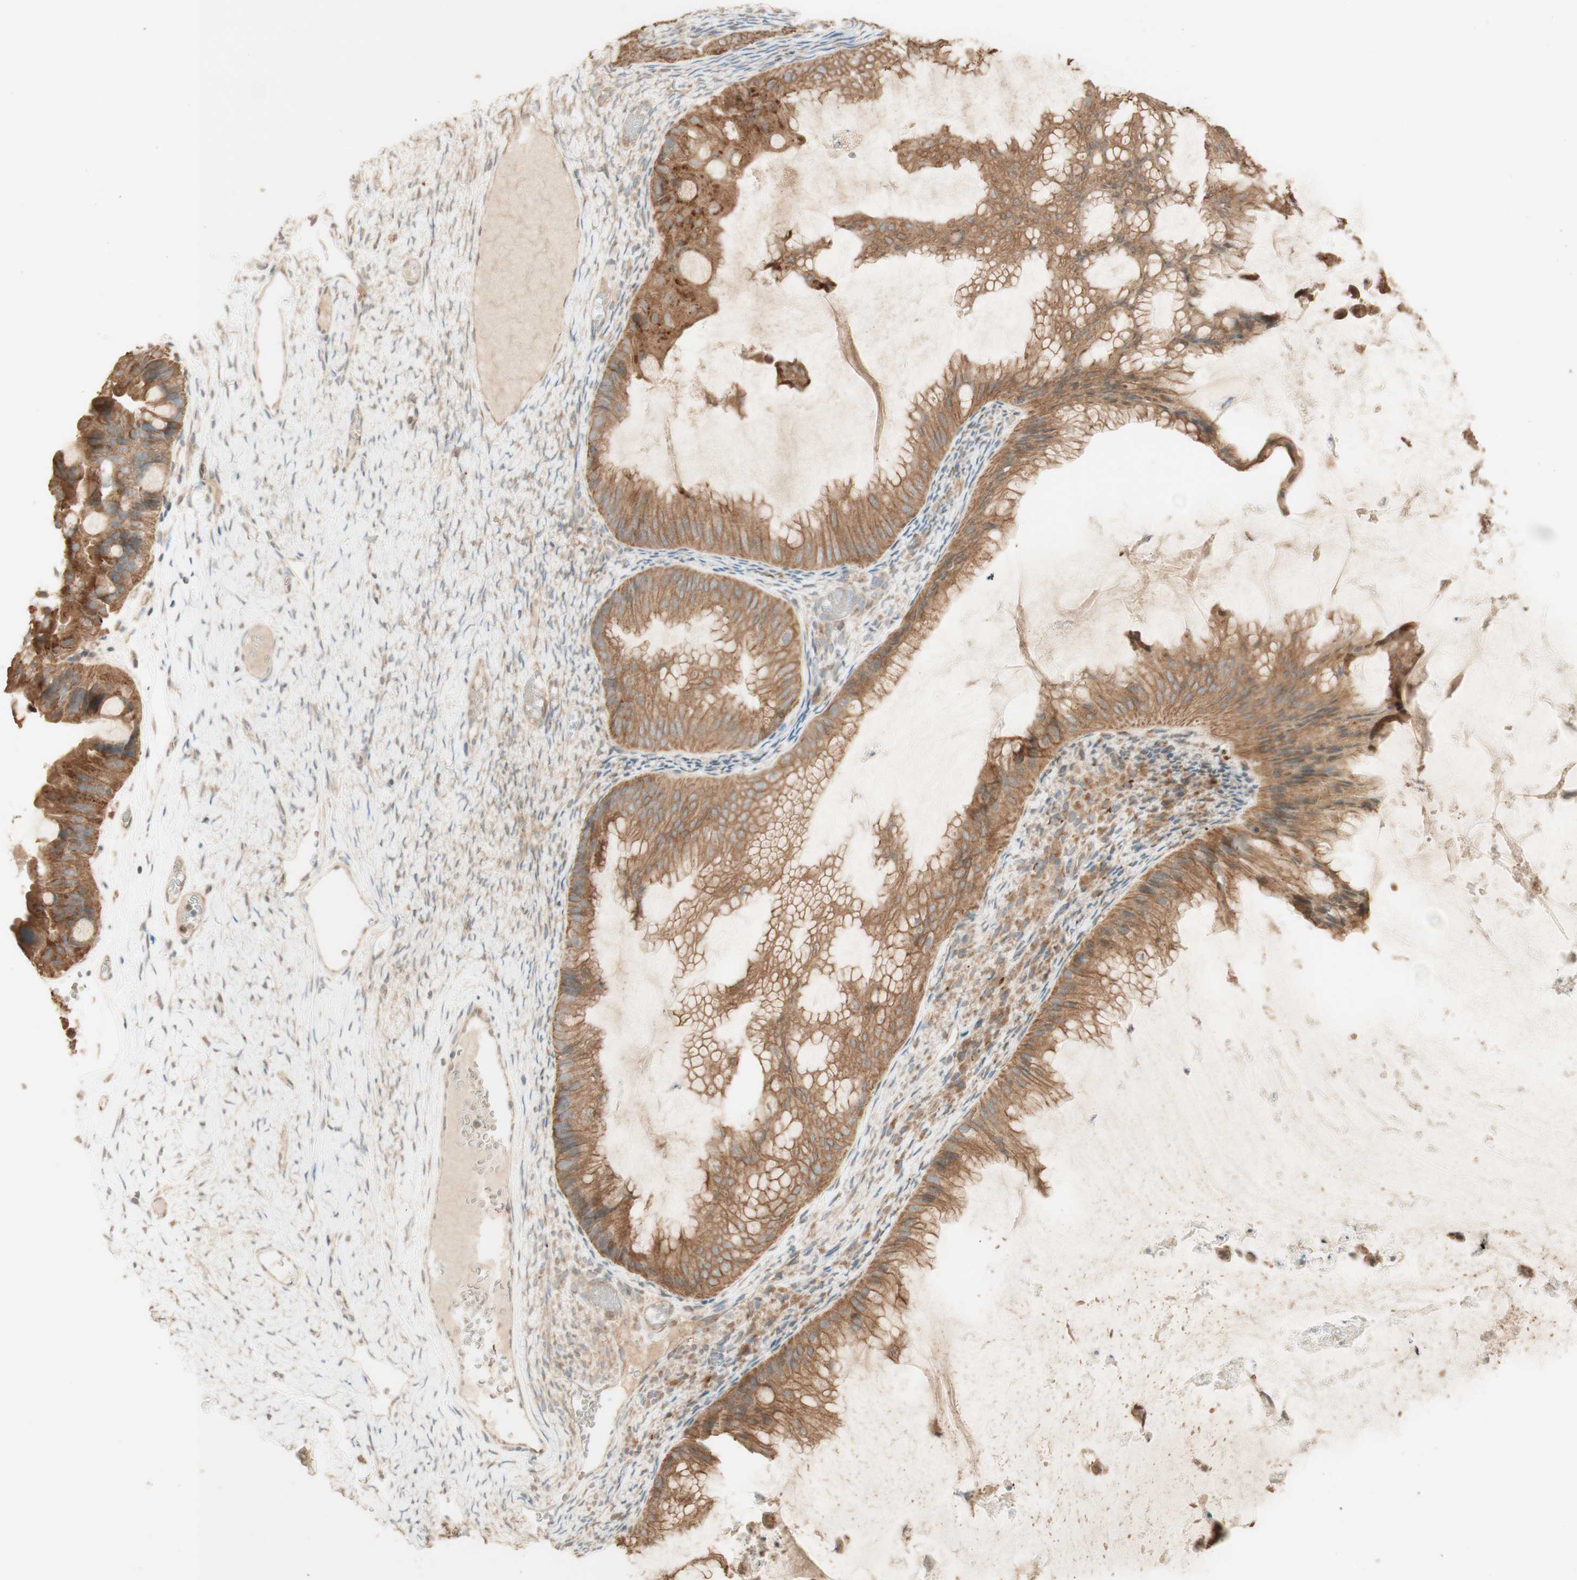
{"staining": {"intensity": "moderate", "quantity": ">75%", "location": "cytoplasmic/membranous"}, "tissue": "ovarian cancer", "cell_type": "Tumor cells", "image_type": "cancer", "snomed": [{"axis": "morphology", "description": "Cystadenocarcinoma, mucinous, NOS"}, {"axis": "topography", "description": "Ovary"}], "caption": "Immunohistochemistry (IHC) photomicrograph of neoplastic tissue: human ovarian cancer stained using immunohistochemistry reveals medium levels of moderate protein expression localized specifically in the cytoplasmic/membranous of tumor cells, appearing as a cytoplasmic/membranous brown color.", "gene": "CLCN2", "patient": {"sex": "female", "age": 61}}